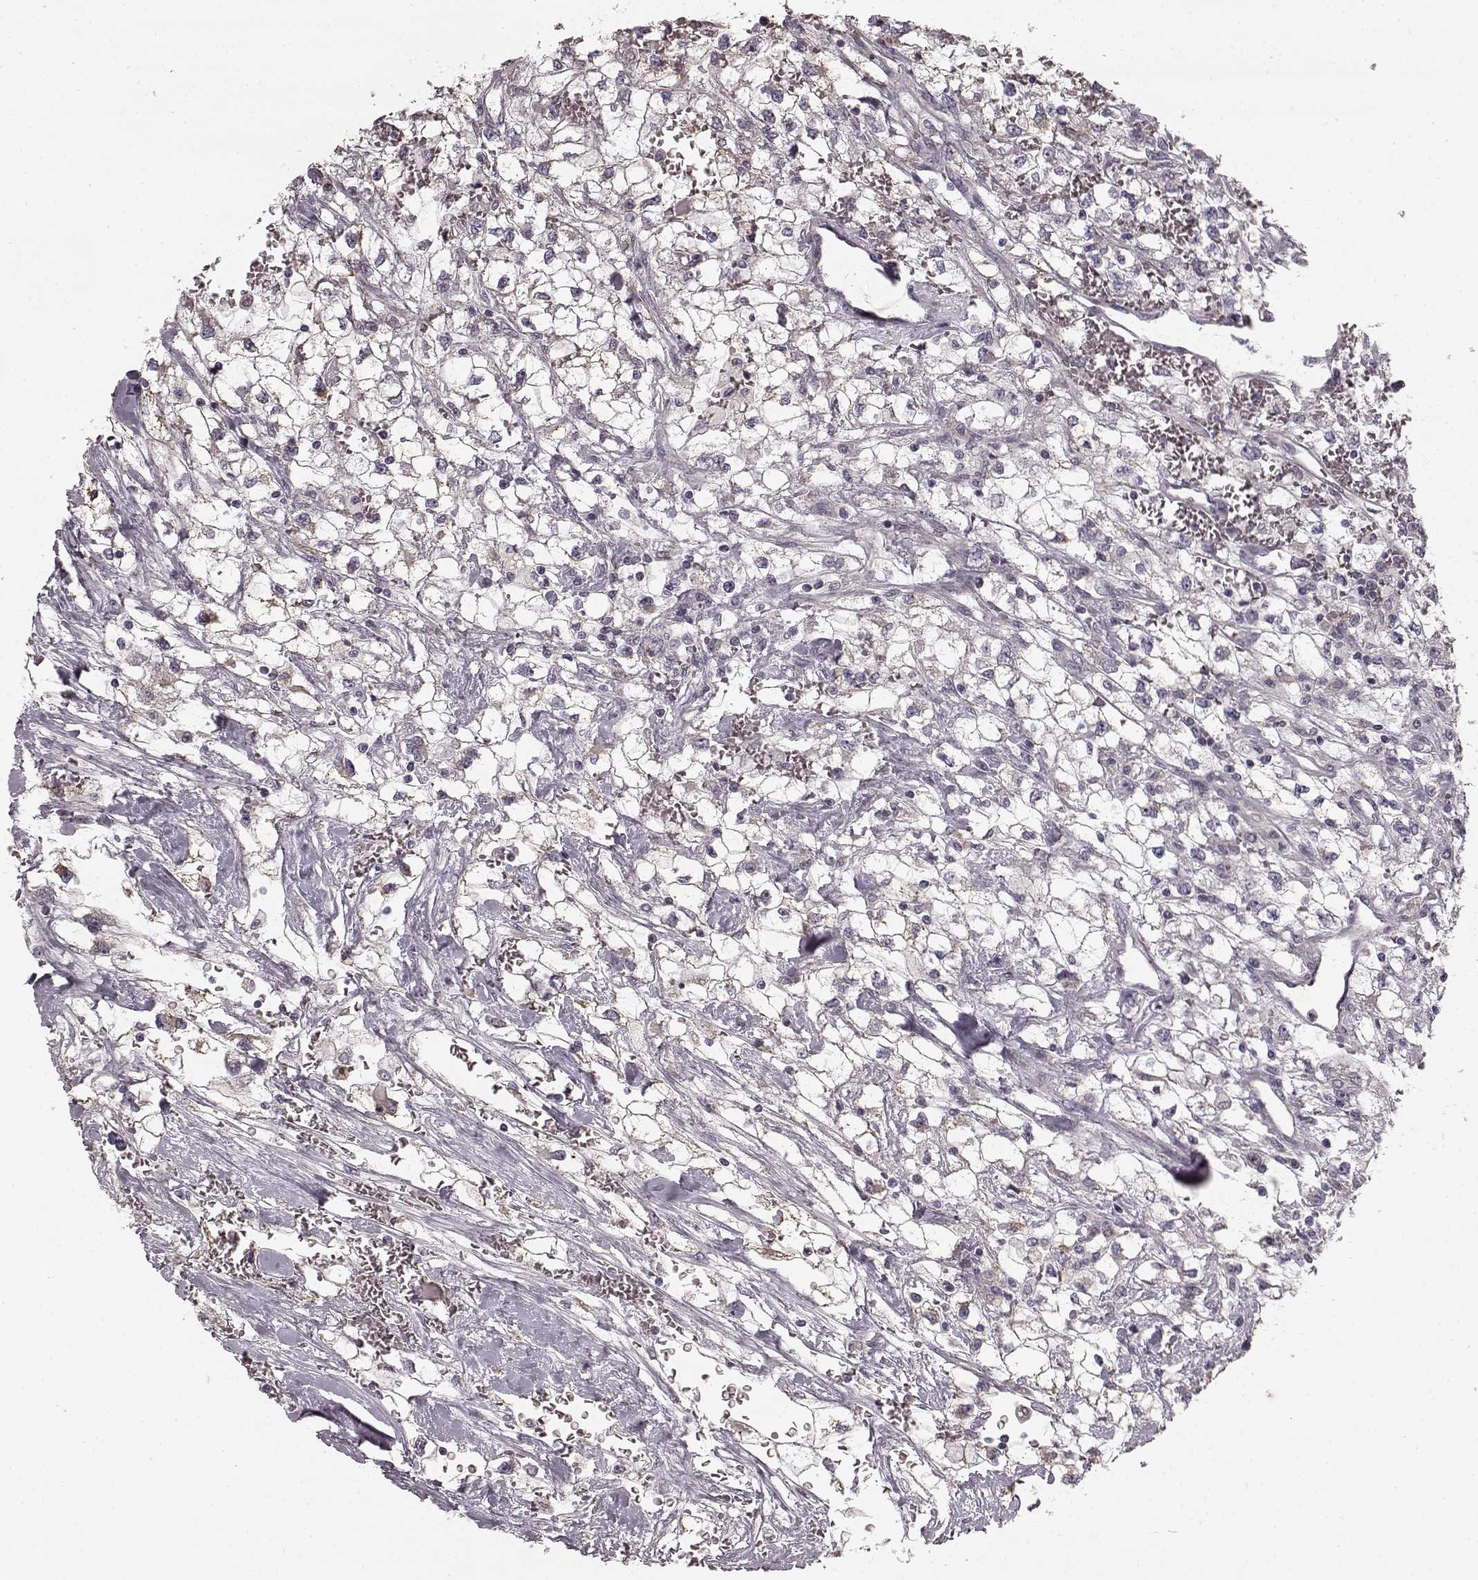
{"staining": {"intensity": "negative", "quantity": "none", "location": "none"}, "tissue": "renal cancer", "cell_type": "Tumor cells", "image_type": "cancer", "snomed": [{"axis": "morphology", "description": "Adenocarcinoma, NOS"}, {"axis": "topography", "description": "Kidney"}], "caption": "A histopathology image of renal cancer stained for a protein reveals no brown staining in tumor cells. Brightfield microscopy of IHC stained with DAB (3,3'-diaminobenzidine) (brown) and hematoxylin (blue), captured at high magnification.", "gene": "HMMR", "patient": {"sex": "male", "age": 59}}